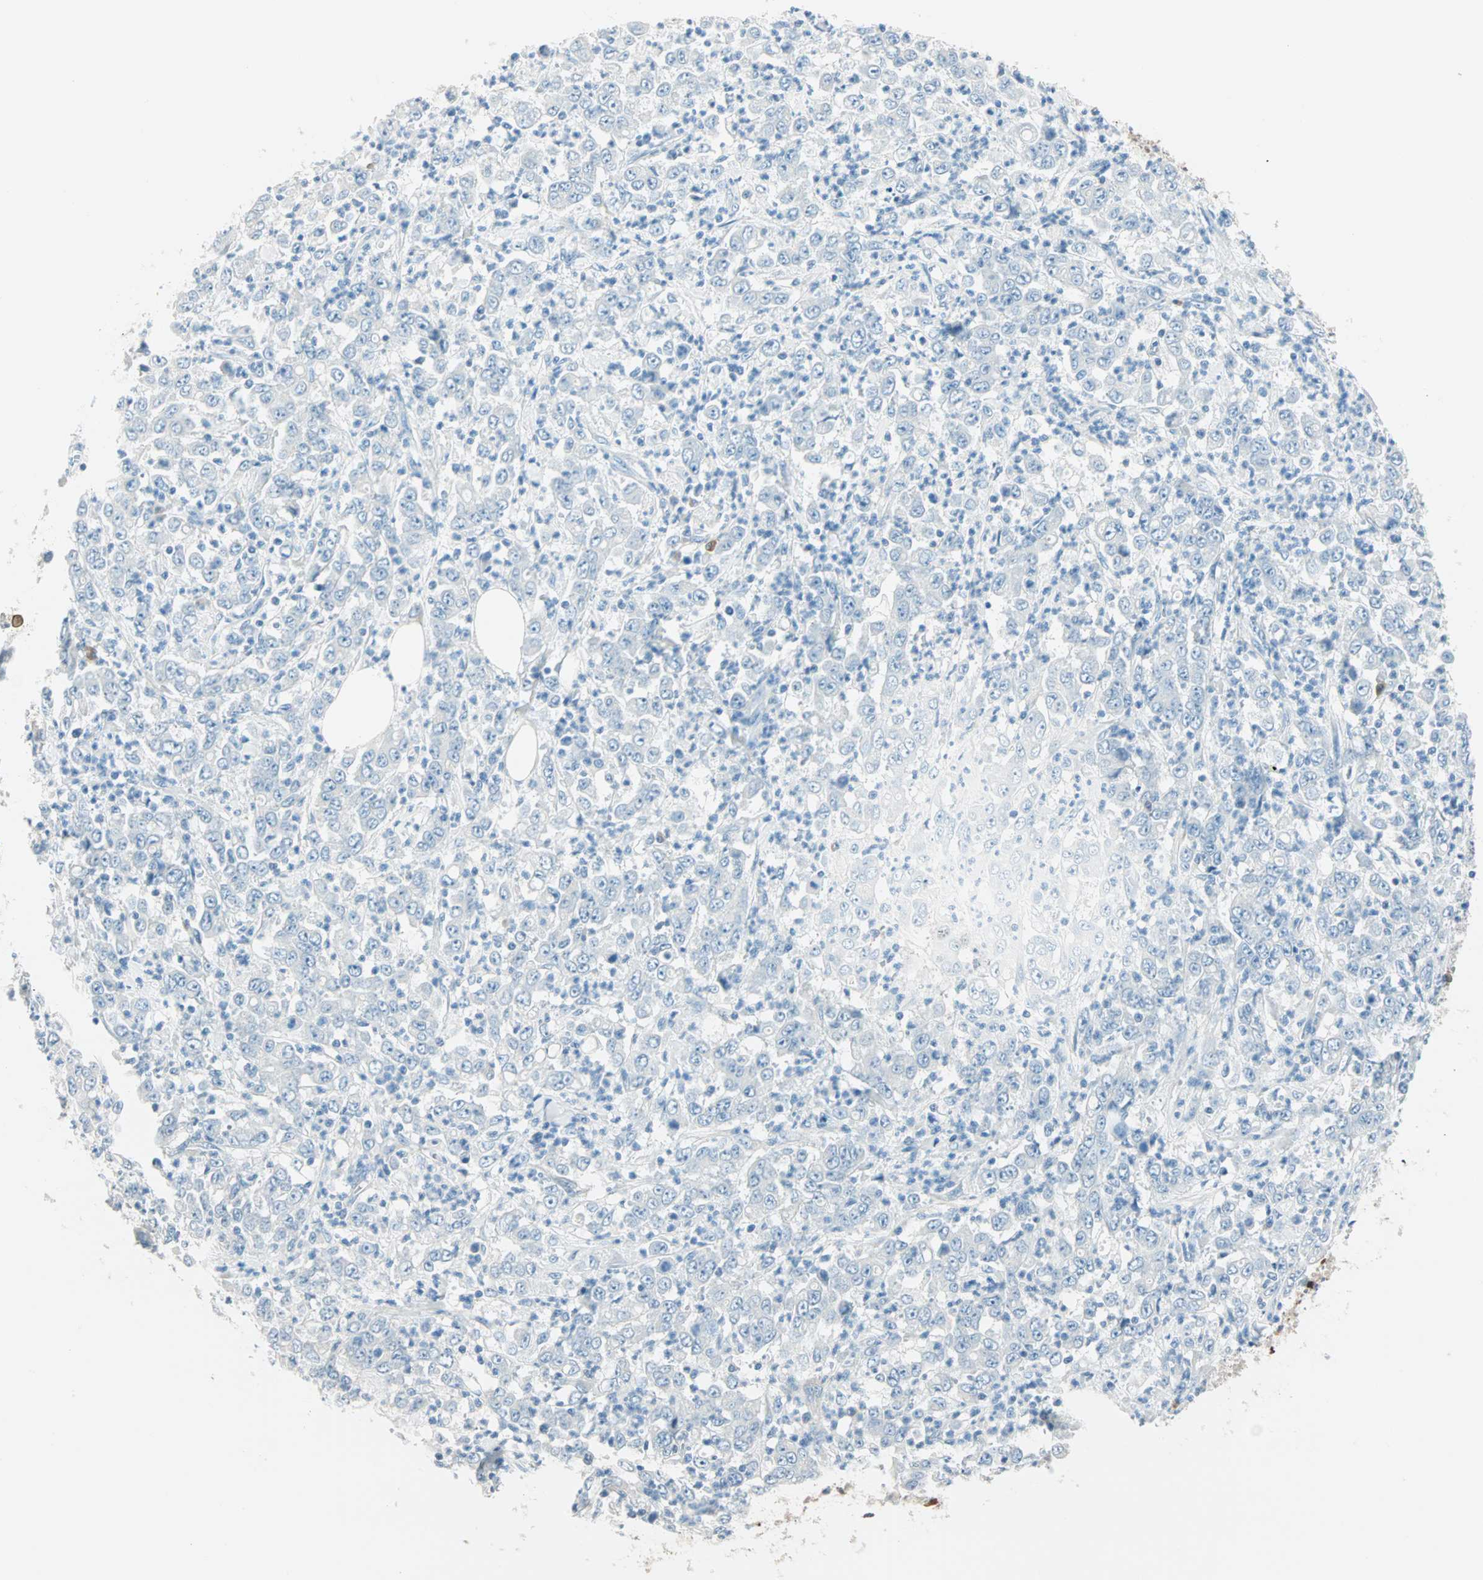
{"staining": {"intensity": "negative", "quantity": "none", "location": "none"}, "tissue": "stomach cancer", "cell_type": "Tumor cells", "image_type": "cancer", "snomed": [{"axis": "morphology", "description": "Adenocarcinoma, NOS"}, {"axis": "topography", "description": "Stomach, lower"}], "caption": "Immunohistochemical staining of human stomach cancer (adenocarcinoma) shows no significant expression in tumor cells.", "gene": "ATF6", "patient": {"sex": "female", "age": 71}}